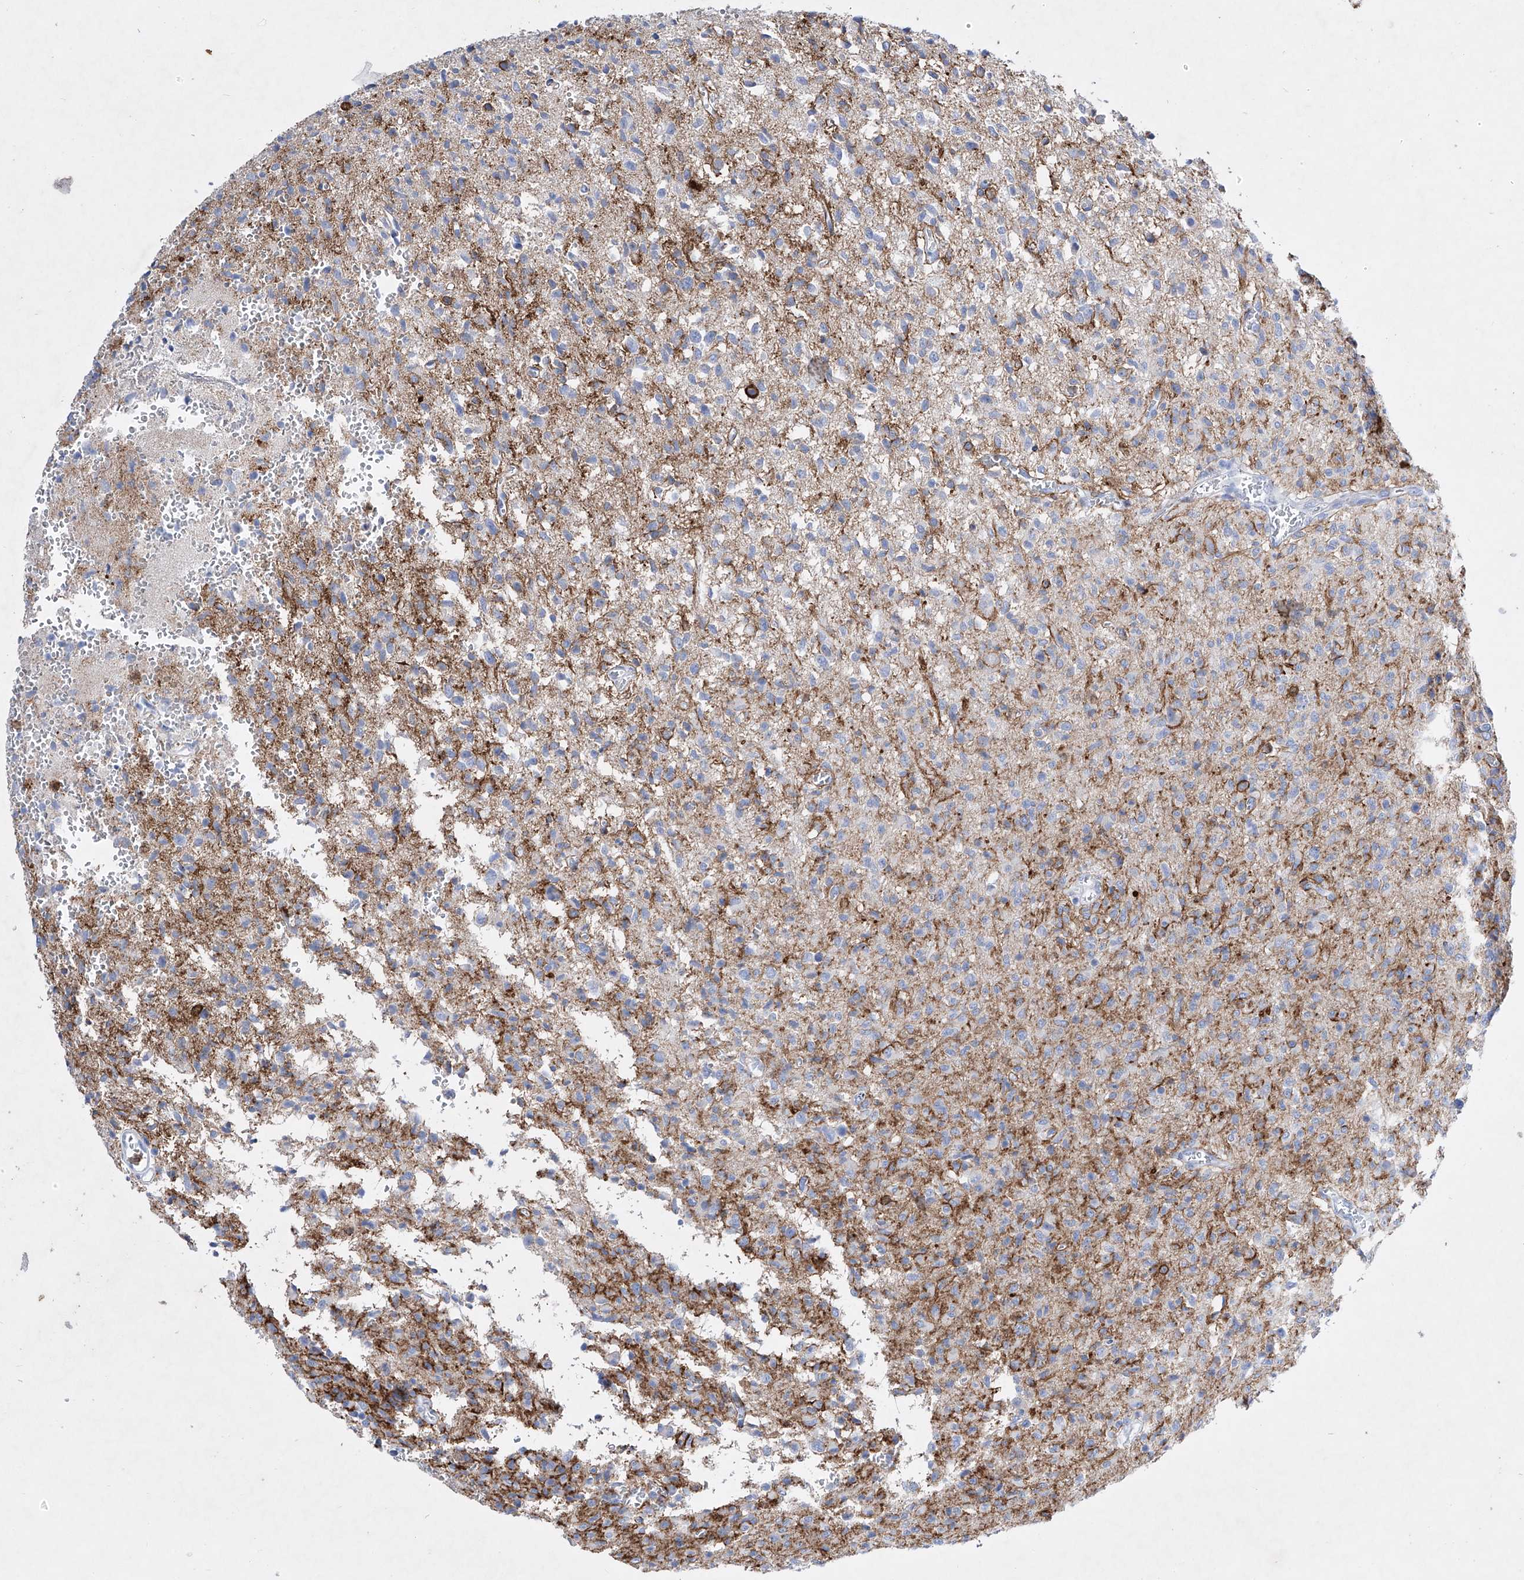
{"staining": {"intensity": "negative", "quantity": "none", "location": "none"}, "tissue": "glioma", "cell_type": "Tumor cells", "image_type": "cancer", "snomed": [{"axis": "morphology", "description": "Glioma, malignant, High grade"}, {"axis": "topography", "description": "Brain"}], "caption": "Immunohistochemistry (IHC) of glioma demonstrates no expression in tumor cells.", "gene": "TM7SF2", "patient": {"sex": "female", "age": 57}}